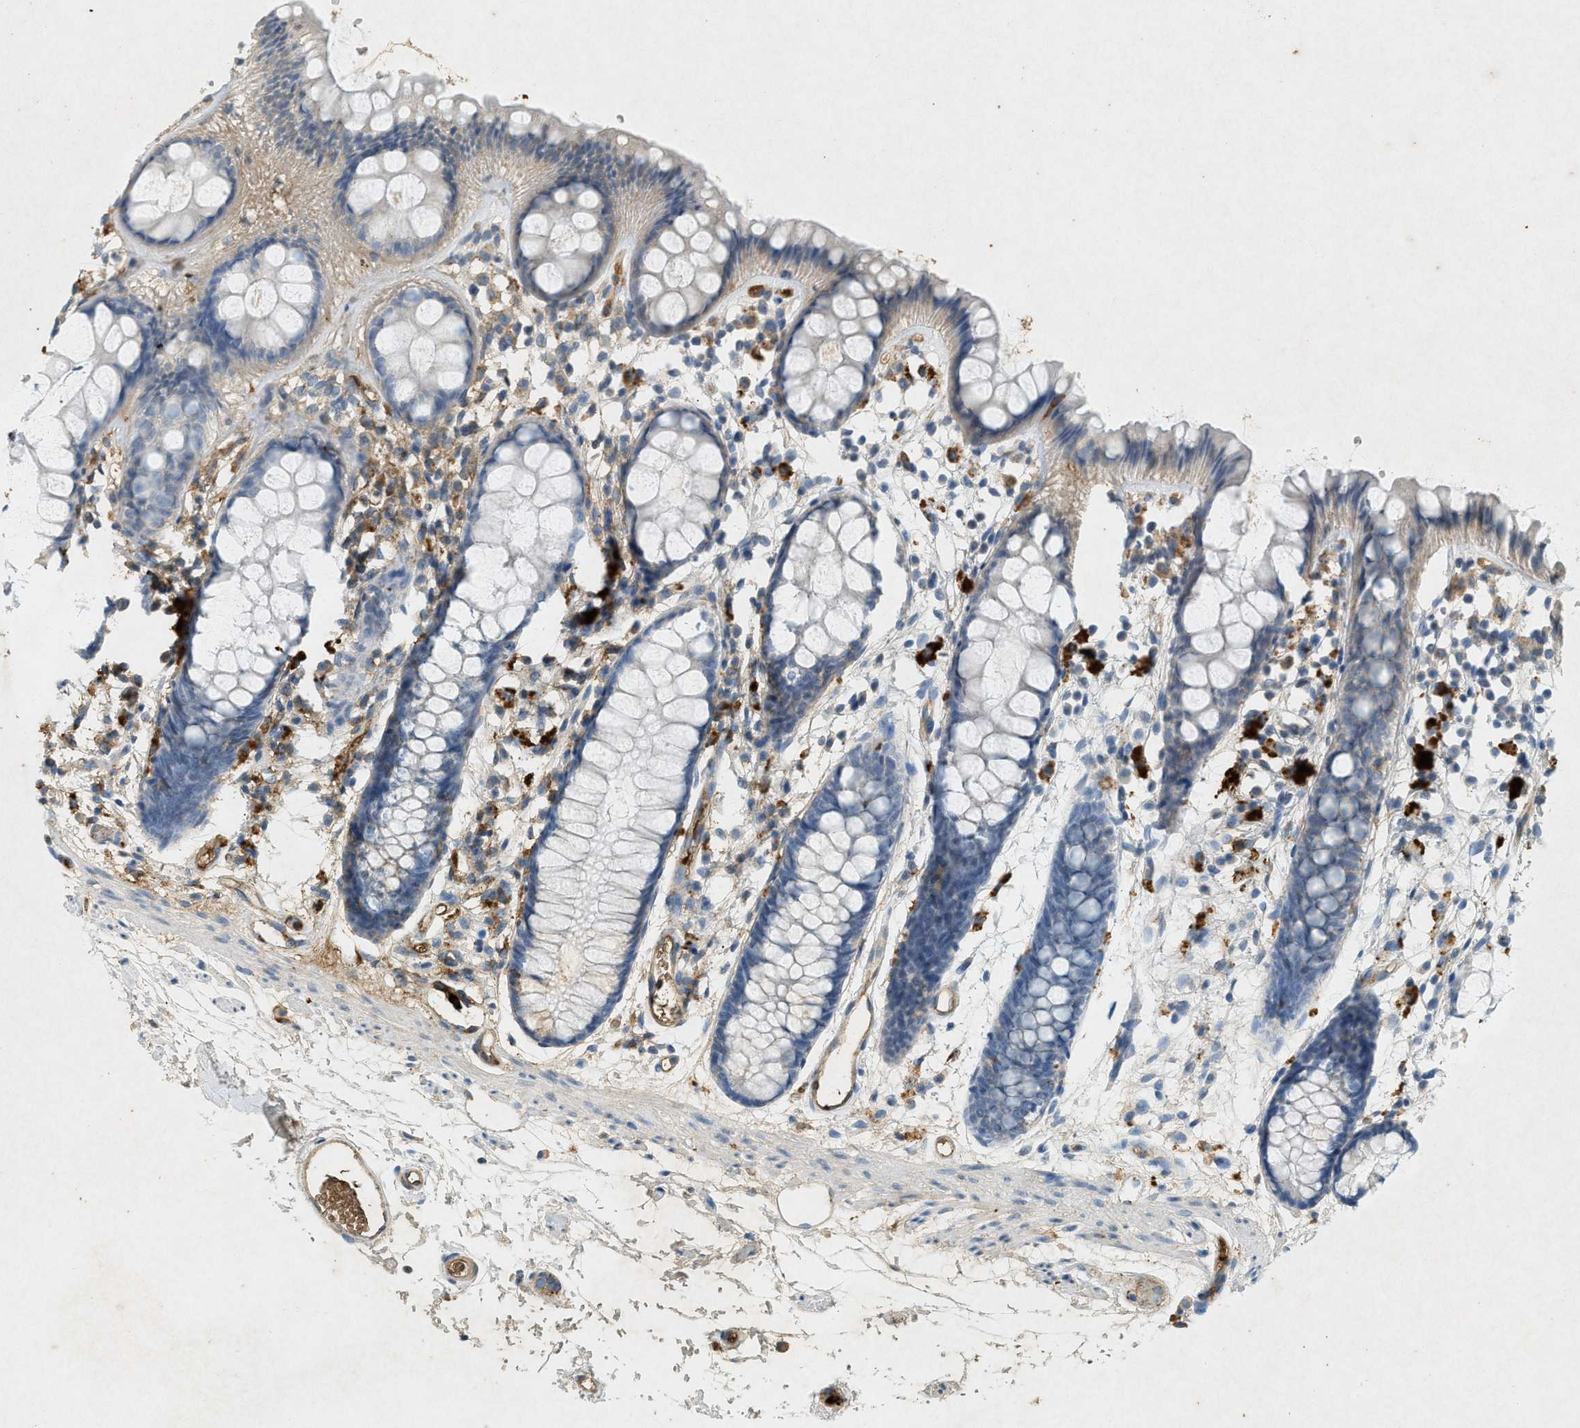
{"staining": {"intensity": "moderate", "quantity": "<25%", "location": "cytoplasmic/membranous"}, "tissue": "rectum", "cell_type": "Glandular cells", "image_type": "normal", "snomed": [{"axis": "morphology", "description": "Normal tissue, NOS"}, {"axis": "topography", "description": "Rectum"}], "caption": "This is a histology image of immunohistochemistry (IHC) staining of unremarkable rectum, which shows moderate positivity in the cytoplasmic/membranous of glandular cells.", "gene": "F2", "patient": {"sex": "female", "age": 66}}